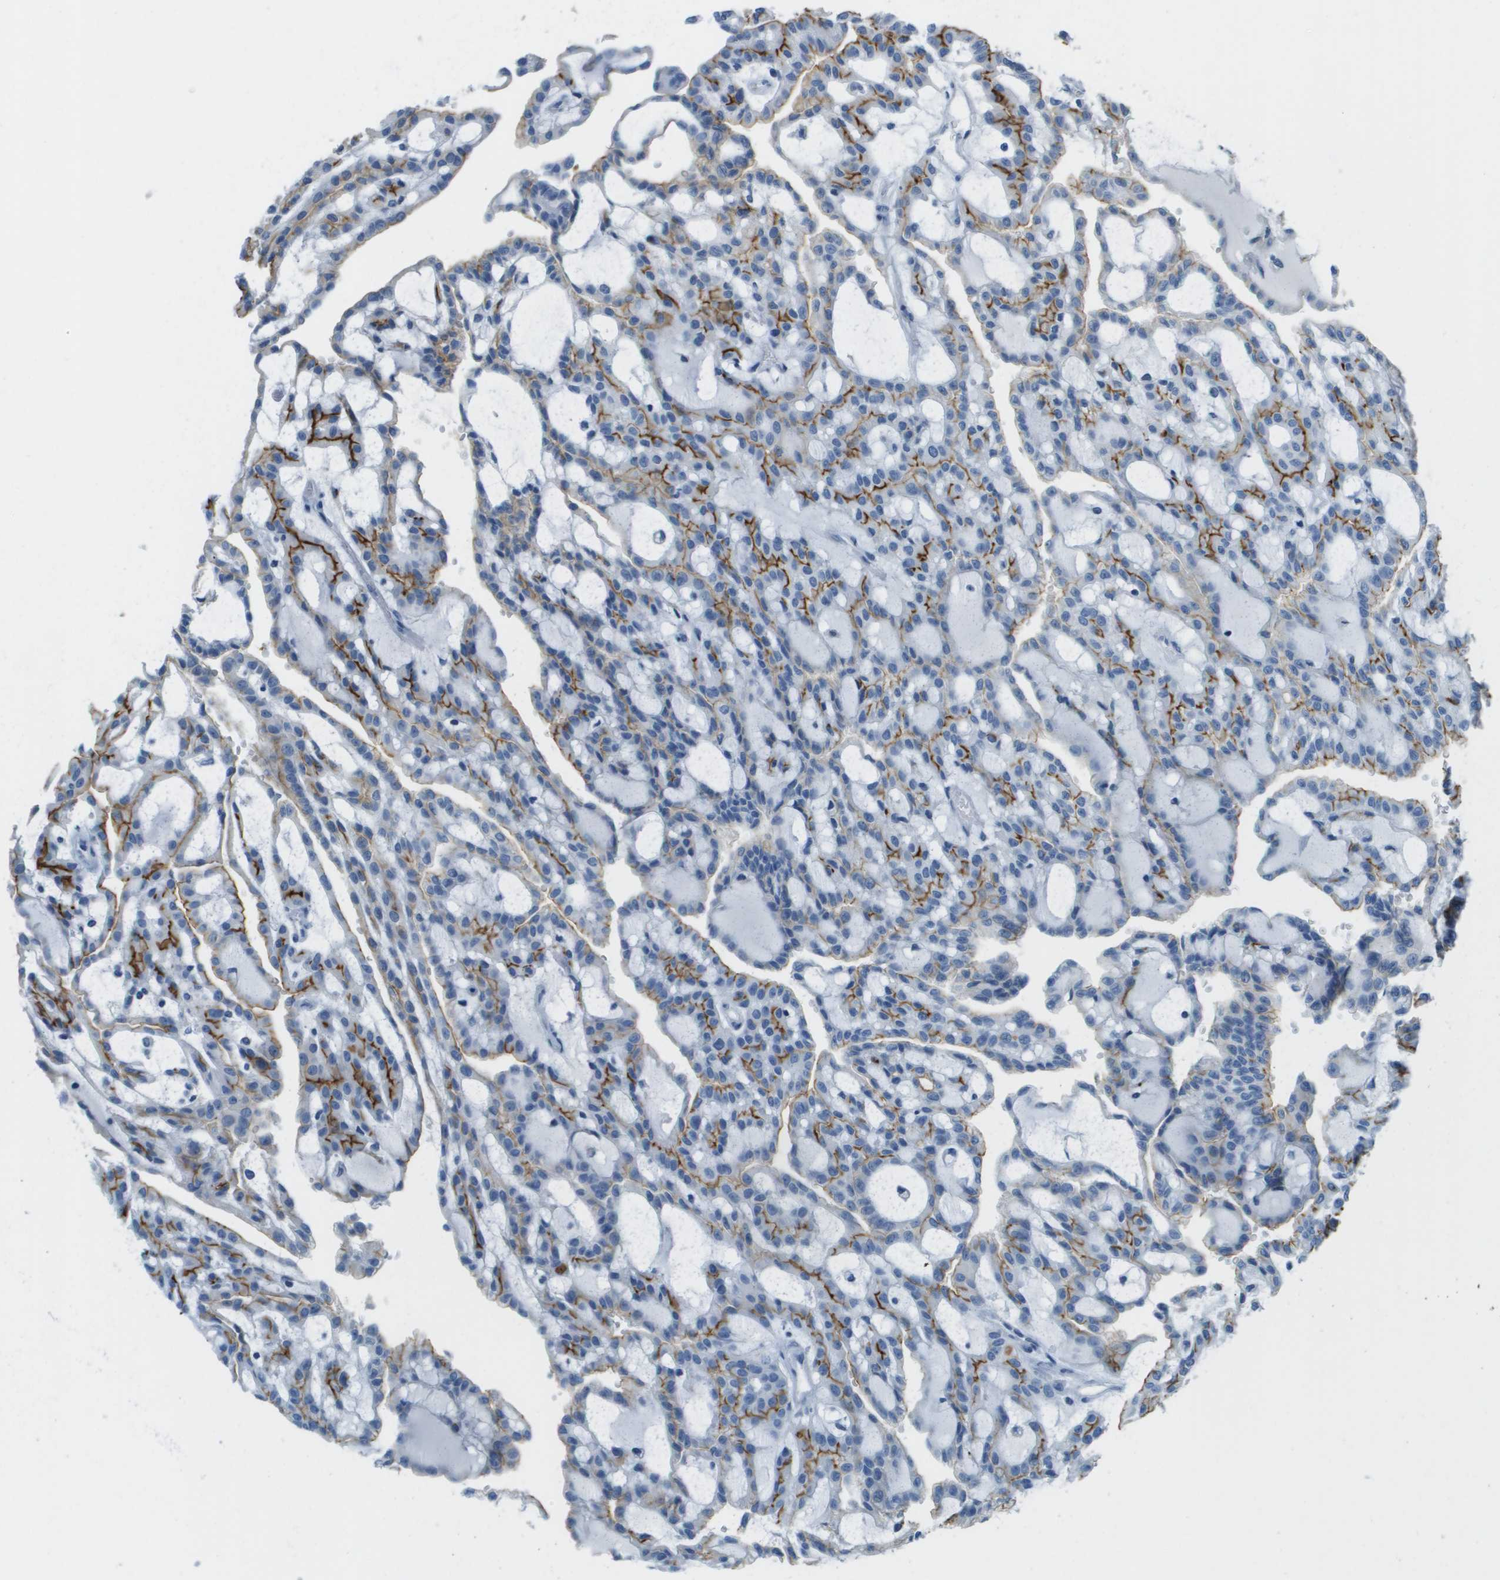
{"staining": {"intensity": "moderate", "quantity": "25%-75%", "location": "cytoplasmic/membranous"}, "tissue": "renal cancer", "cell_type": "Tumor cells", "image_type": "cancer", "snomed": [{"axis": "morphology", "description": "Adenocarcinoma, NOS"}, {"axis": "topography", "description": "Kidney"}], "caption": "Immunohistochemical staining of adenocarcinoma (renal) displays medium levels of moderate cytoplasmic/membranous protein staining in approximately 25%-75% of tumor cells. (Brightfield microscopy of DAB IHC at high magnification).", "gene": "CDHR2", "patient": {"sex": "male", "age": 63}}